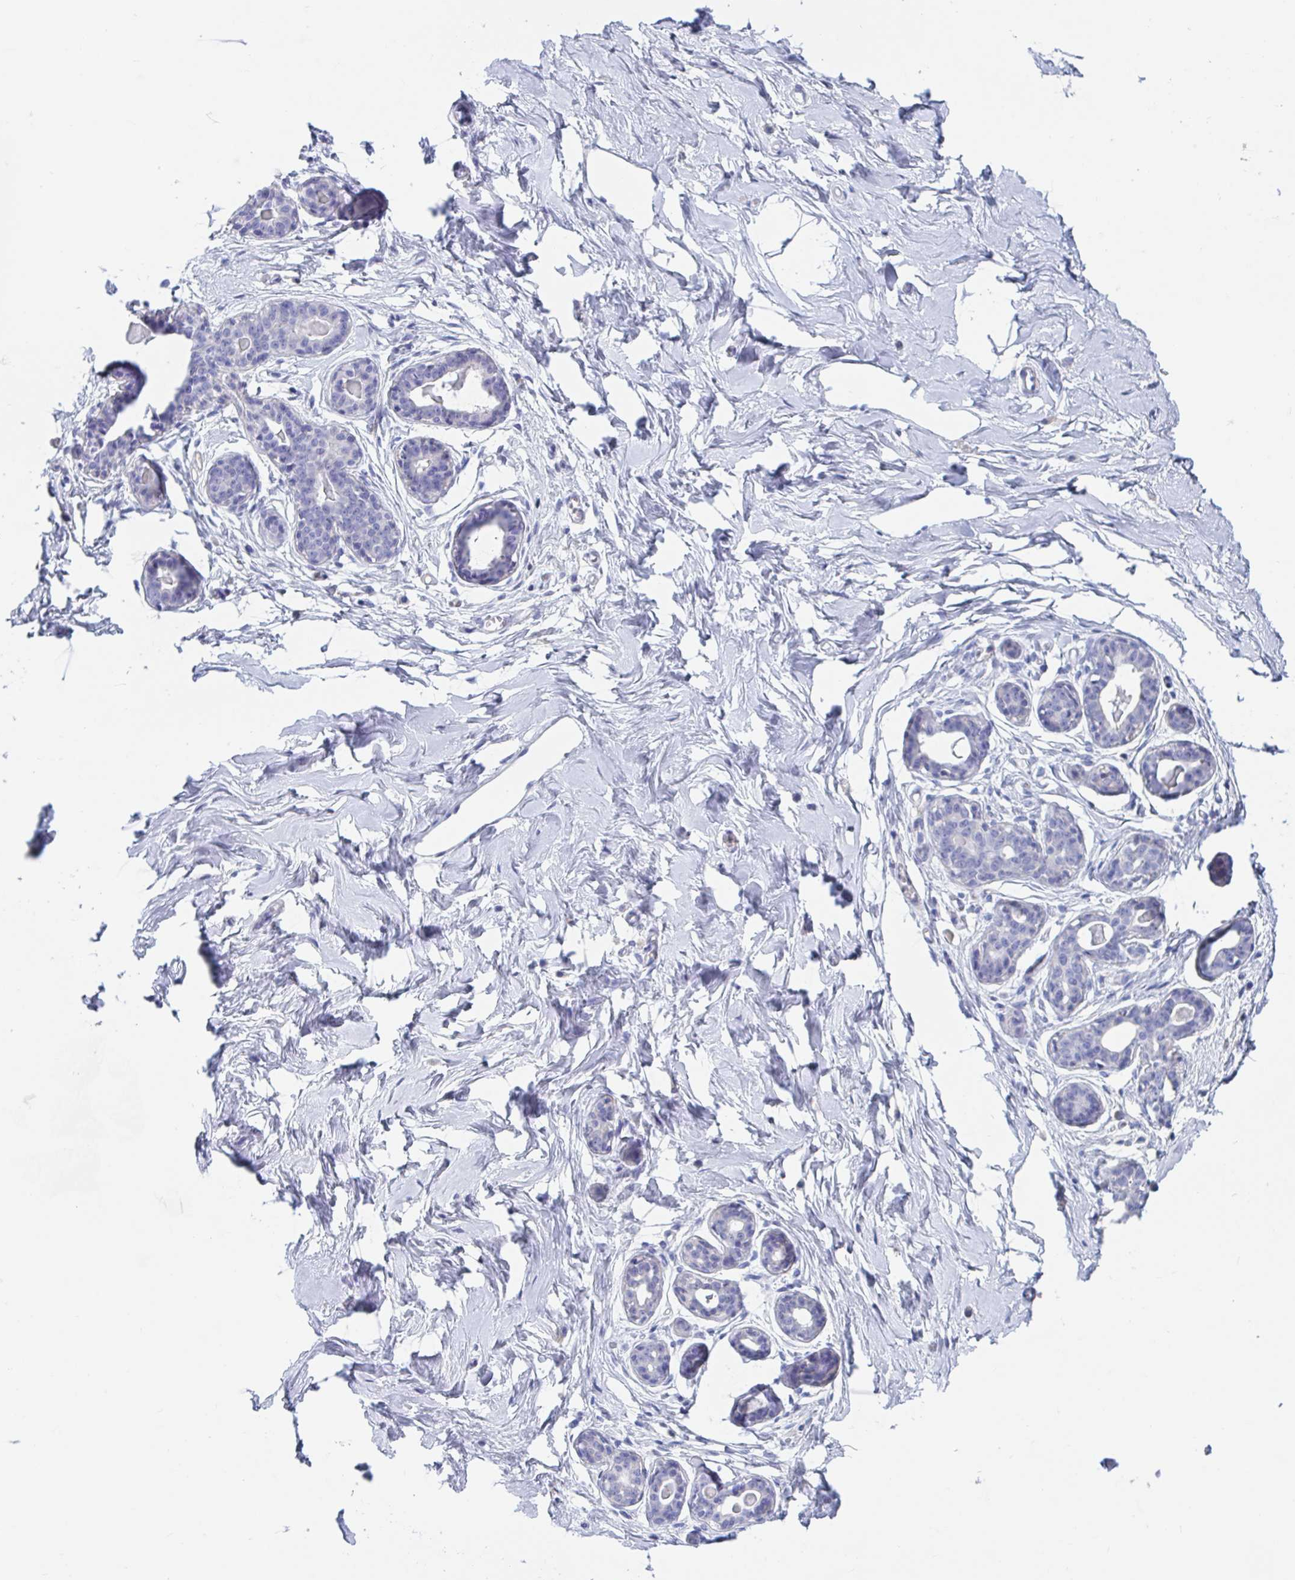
{"staining": {"intensity": "negative", "quantity": "none", "location": "none"}, "tissue": "breast", "cell_type": "Adipocytes", "image_type": "normal", "snomed": [{"axis": "morphology", "description": "Normal tissue, NOS"}, {"axis": "topography", "description": "Breast"}], "caption": "Human breast stained for a protein using immunohistochemistry (IHC) displays no positivity in adipocytes.", "gene": "ZNHIT2", "patient": {"sex": "female", "age": 45}}